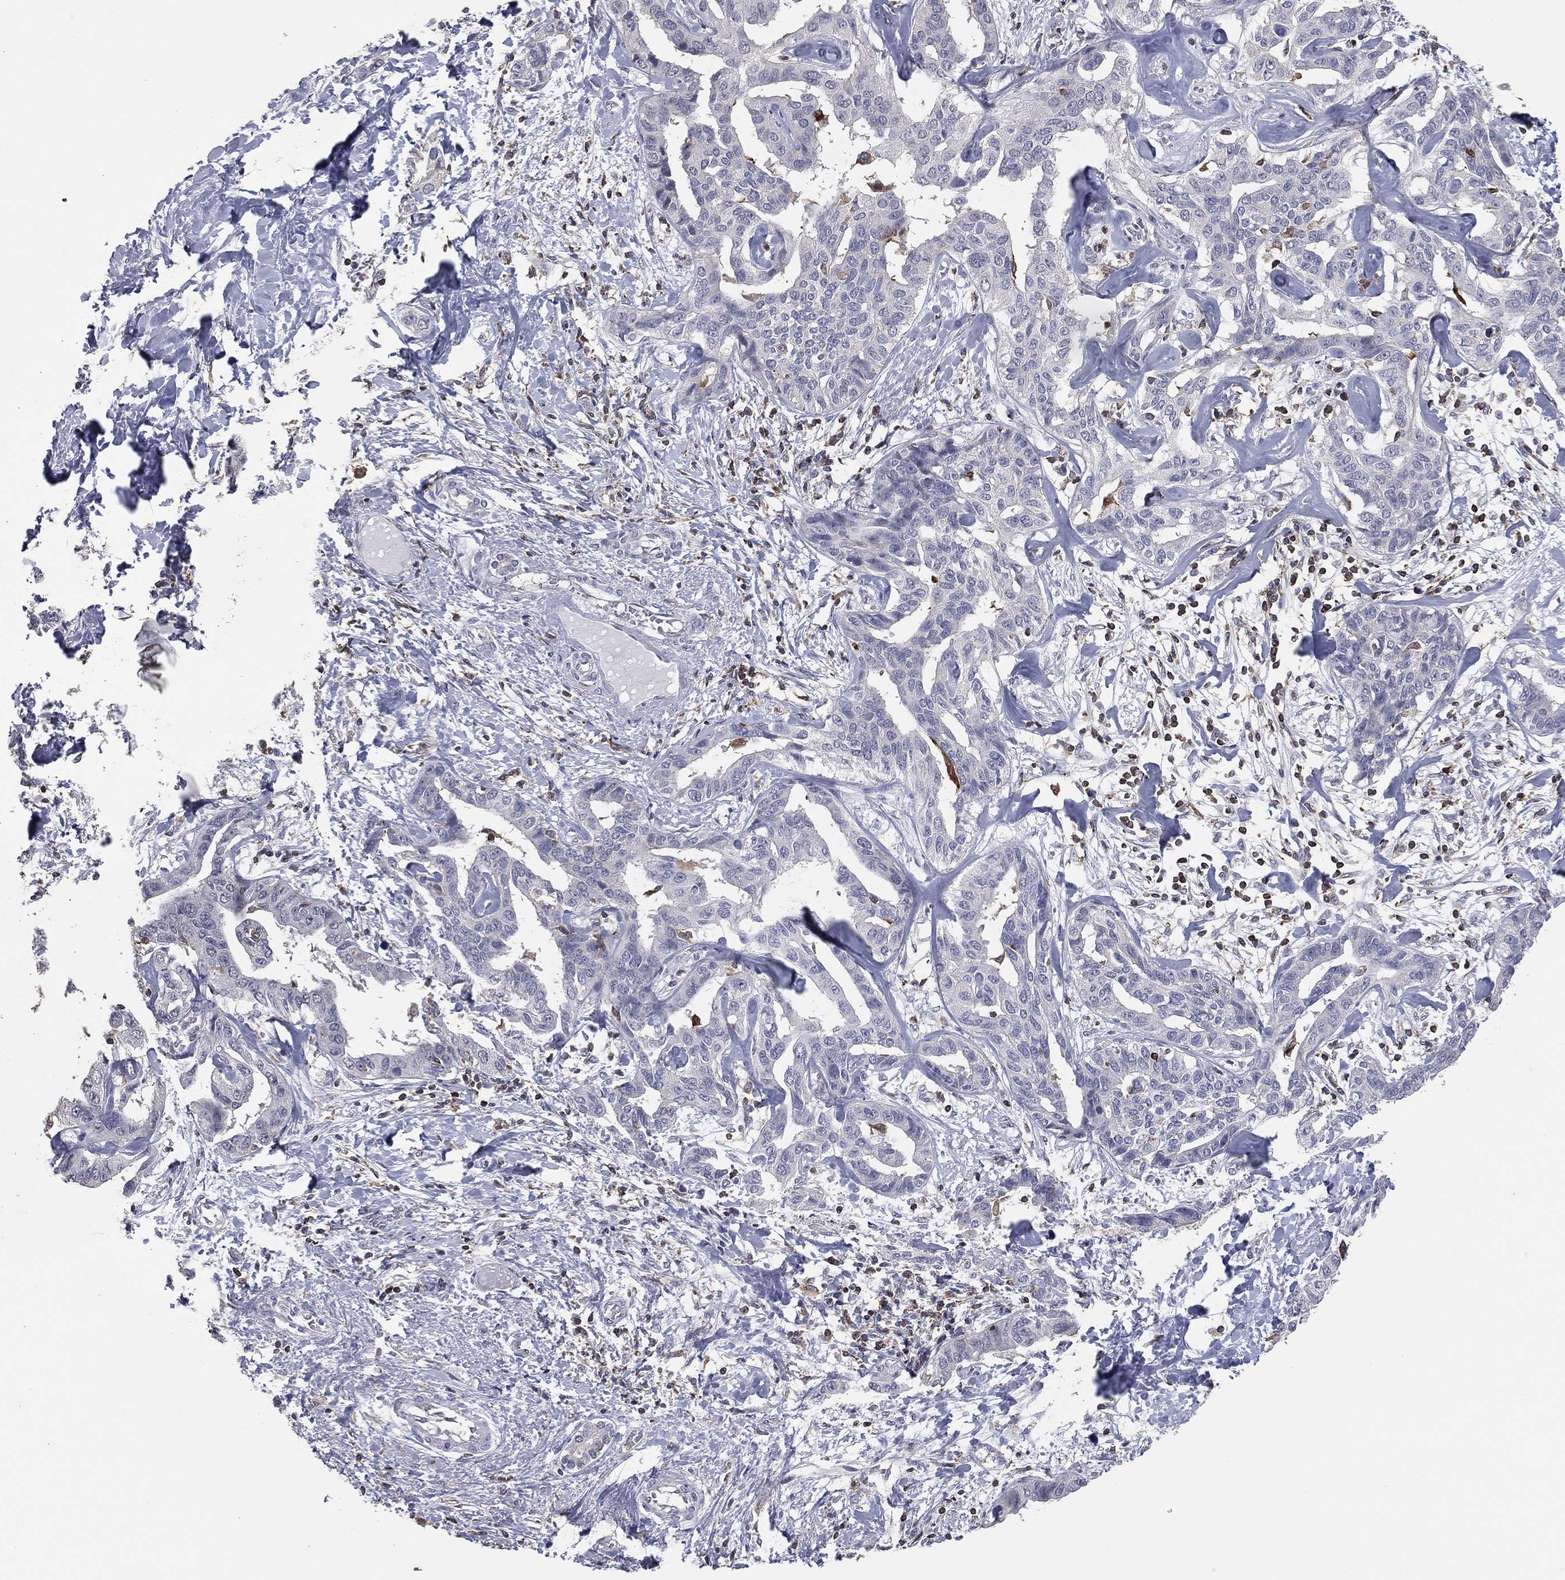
{"staining": {"intensity": "negative", "quantity": "none", "location": "none"}, "tissue": "liver cancer", "cell_type": "Tumor cells", "image_type": "cancer", "snomed": [{"axis": "morphology", "description": "Cholangiocarcinoma"}, {"axis": "topography", "description": "Liver"}], "caption": "An IHC image of cholangiocarcinoma (liver) is shown. There is no staining in tumor cells of cholangiocarcinoma (liver). The staining was performed using DAB to visualize the protein expression in brown, while the nuclei were stained in blue with hematoxylin (Magnification: 20x).", "gene": "PSTPIP1", "patient": {"sex": "male", "age": 59}}